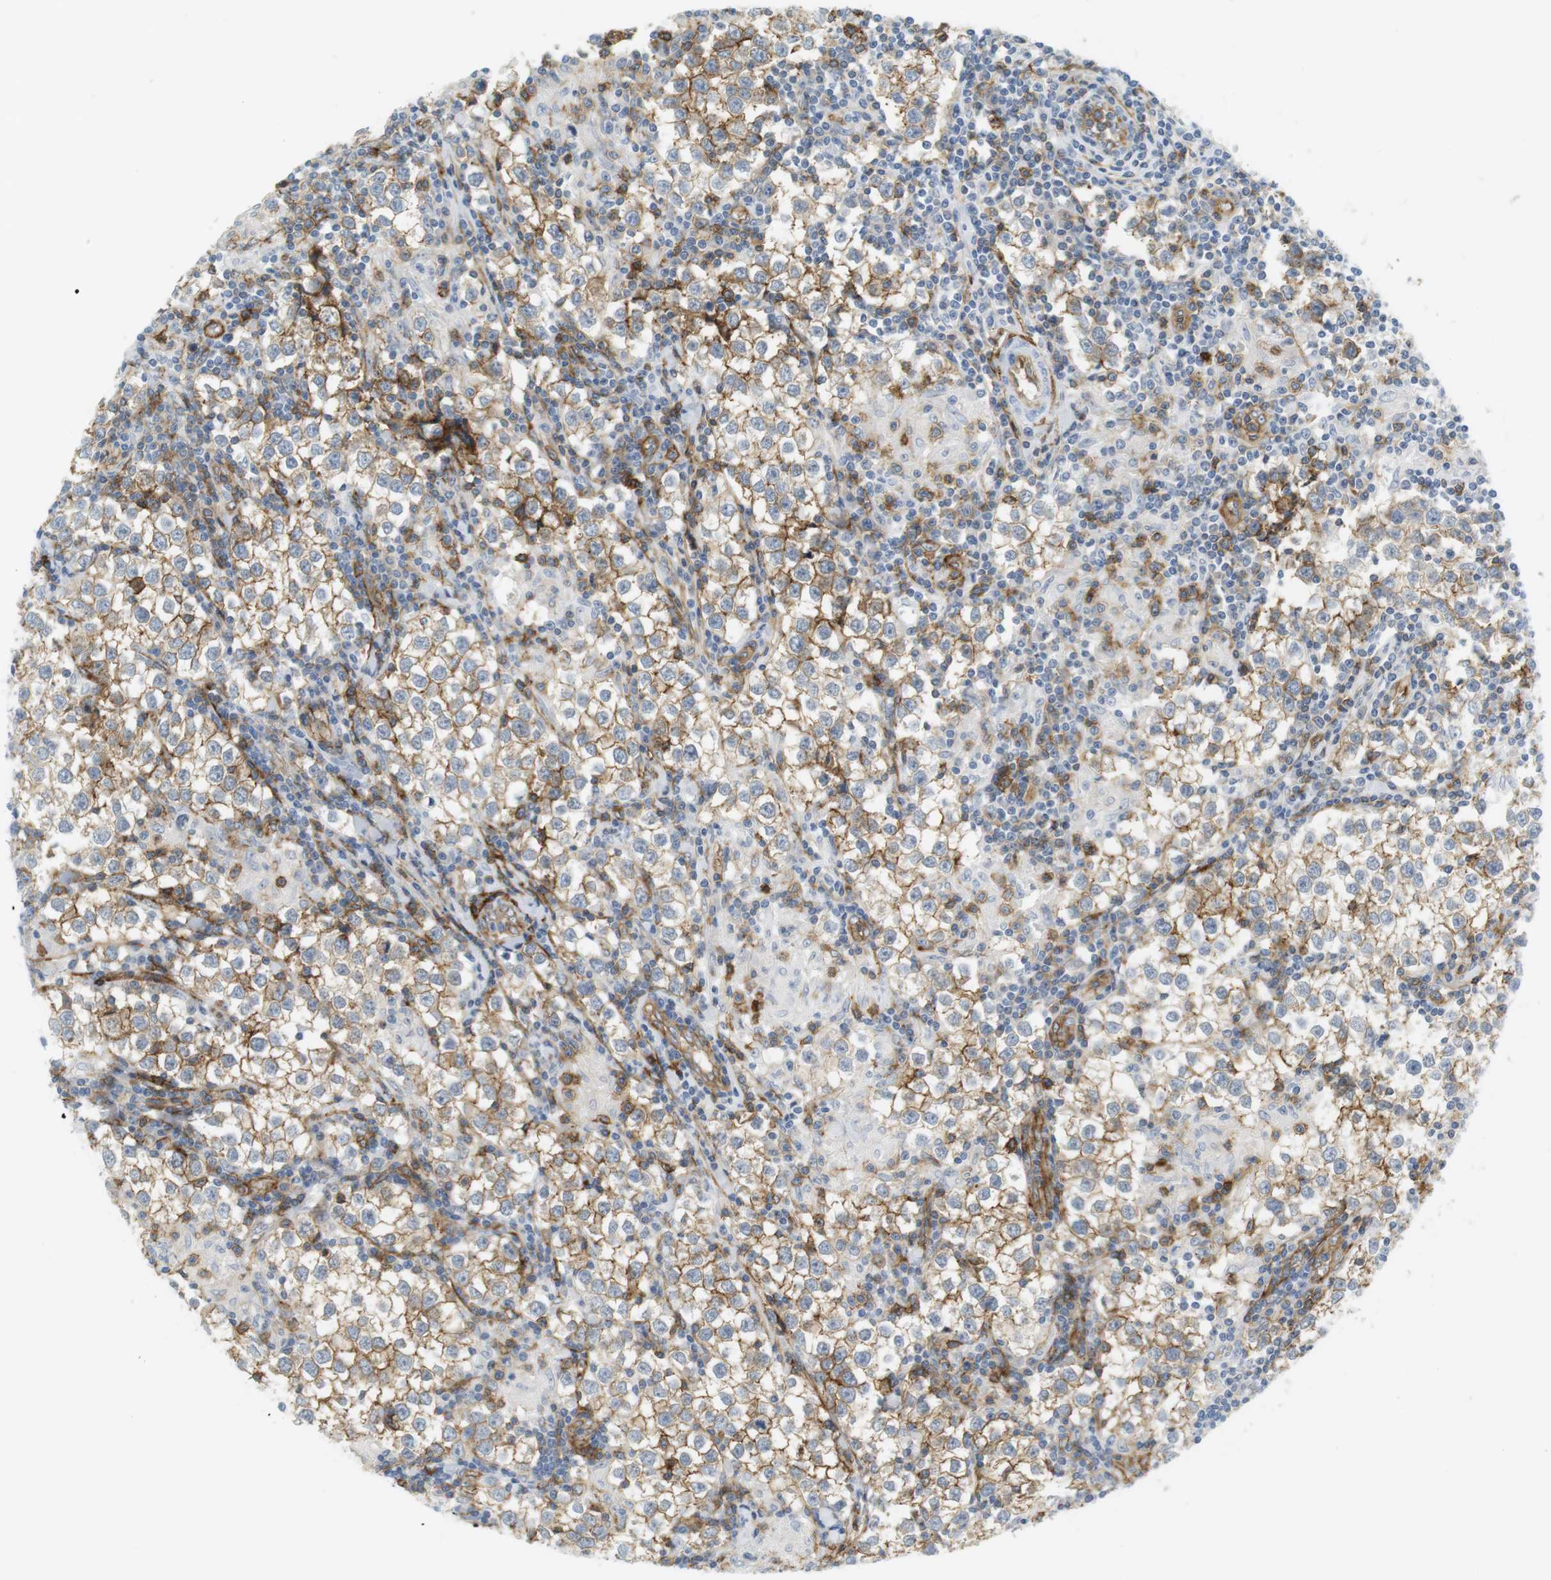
{"staining": {"intensity": "moderate", "quantity": ">75%", "location": "cytoplasmic/membranous"}, "tissue": "testis cancer", "cell_type": "Tumor cells", "image_type": "cancer", "snomed": [{"axis": "morphology", "description": "Seminoma, NOS"}, {"axis": "morphology", "description": "Carcinoma, Embryonal, NOS"}, {"axis": "topography", "description": "Testis"}], "caption": "Tumor cells reveal medium levels of moderate cytoplasmic/membranous expression in about >75% of cells in embryonal carcinoma (testis). The staining is performed using DAB brown chromogen to label protein expression. The nuclei are counter-stained blue using hematoxylin.", "gene": "F2R", "patient": {"sex": "male", "age": 36}}